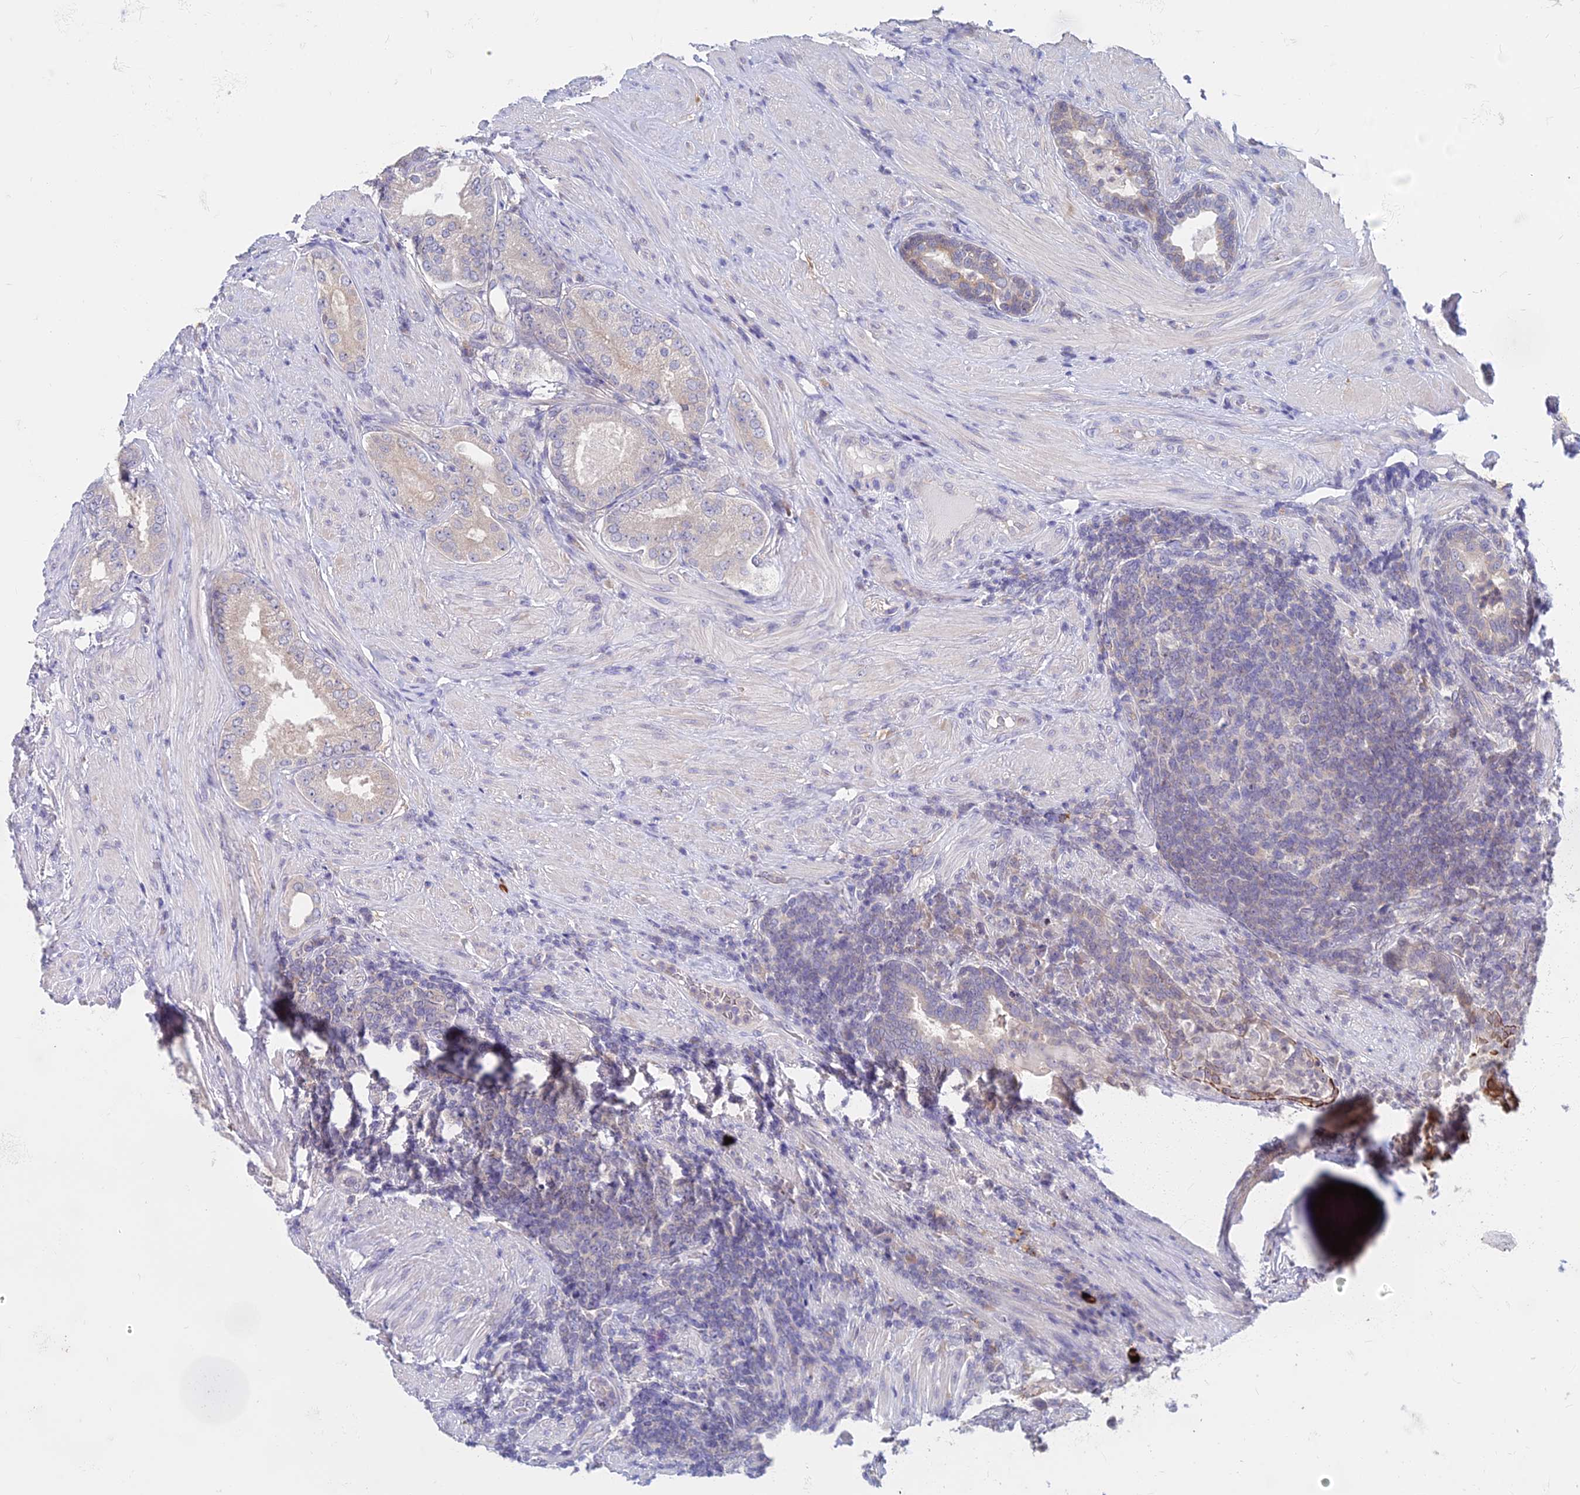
{"staining": {"intensity": "negative", "quantity": "none", "location": "none"}, "tissue": "prostate cancer", "cell_type": "Tumor cells", "image_type": "cancer", "snomed": [{"axis": "morphology", "description": "Adenocarcinoma, Low grade"}, {"axis": "topography", "description": "Prostate"}], "caption": "Immunohistochemical staining of human adenocarcinoma (low-grade) (prostate) demonstrates no significant staining in tumor cells.", "gene": "B3GALT4", "patient": {"sex": "male", "age": 68}}